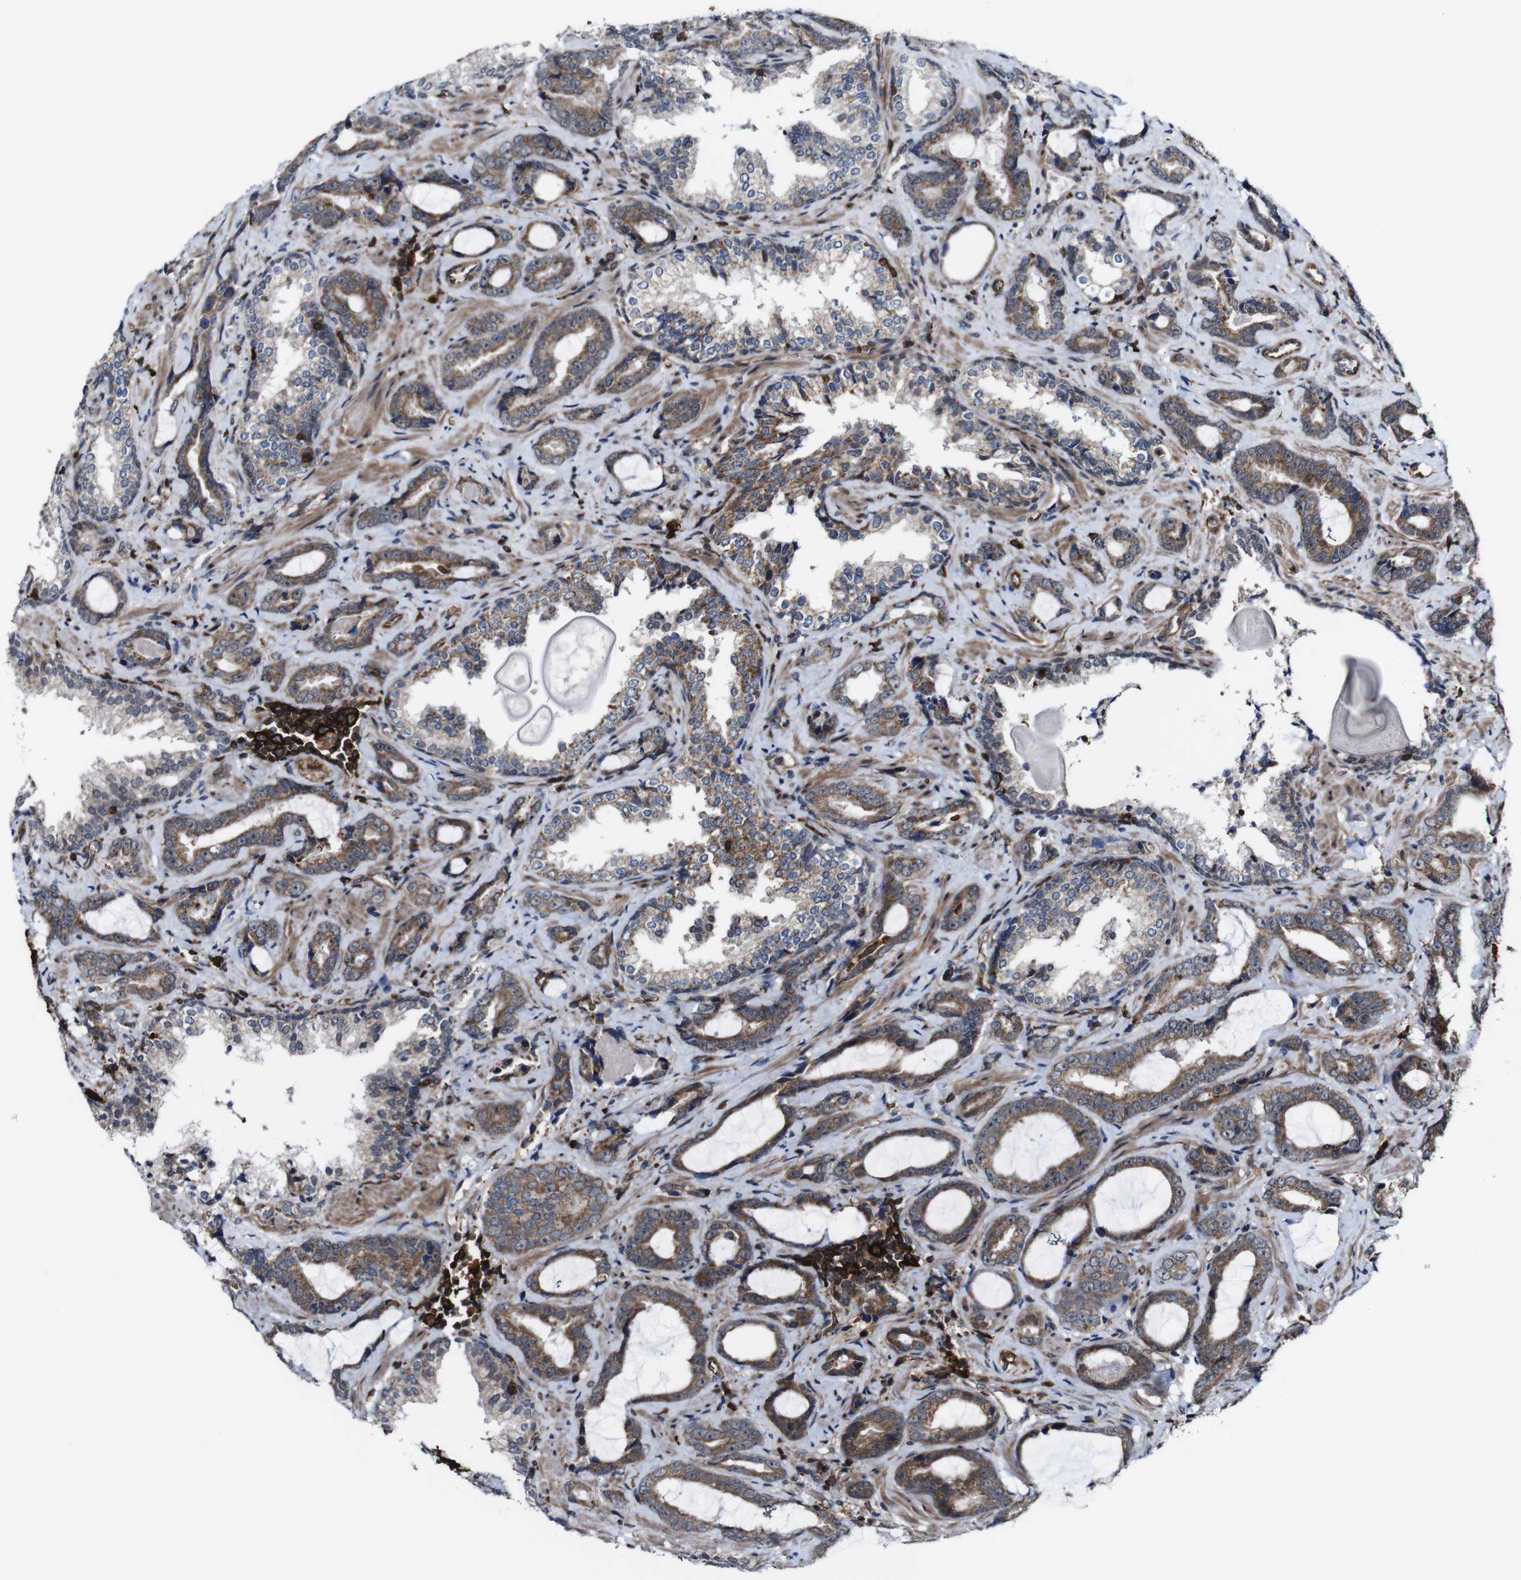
{"staining": {"intensity": "moderate", "quantity": ">75%", "location": "cytoplasmic/membranous"}, "tissue": "prostate cancer", "cell_type": "Tumor cells", "image_type": "cancer", "snomed": [{"axis": "morphology", "description": "Adenocarcinoma, Low grade"}, {"axis": "topography", "description": "Prostate"}], "caption": "Immunohistochemical staining of human prostate low-grade adenocarcinoma displays medium levels of moderate cytoplasmic/membranous protein expression in about >75% of tumor cells.", "gene": "JAK2", "patient": {"sex": "male", "age": 60}}